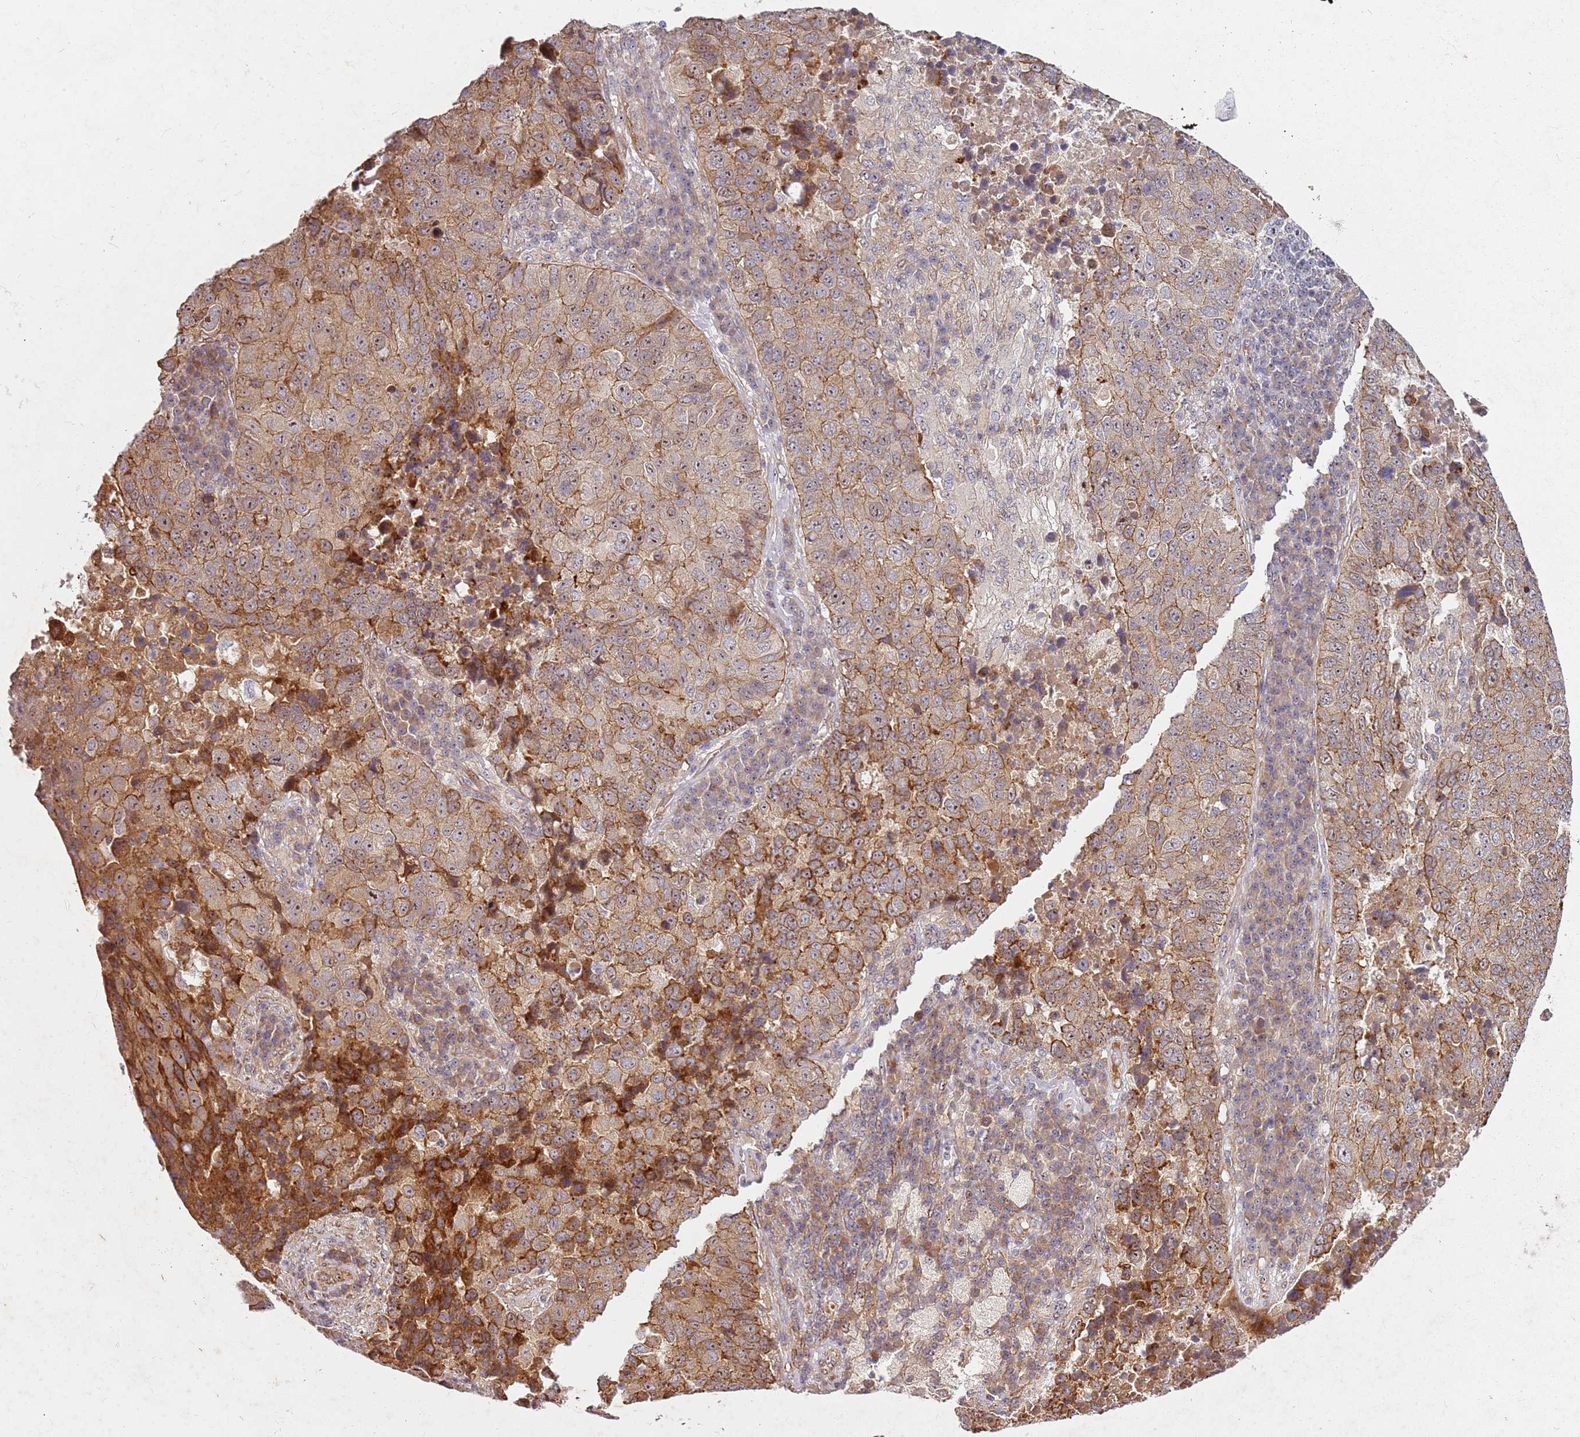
{"staining": {"intensity": "moderate", "quantity": ">75%", "location": "cytoplasmic/membranous"}, "tissue": "lung cancer", "cell_type": "Tumor cells", "image_type": "cancer", "snomed": [{"axis": "morphology", "description": "Squamous cell carcinoma, NOS"}, {"axis": "topography", "description": "Lung"}], "caption": "A brown stain highlights moderate cytoplasmic/membranous positivity of a protein in human lung cancer (squamous cell carcinoma) tumor cells.", "gene": "C2CD4B", "patient": {"sex": "male", "age": 73}}